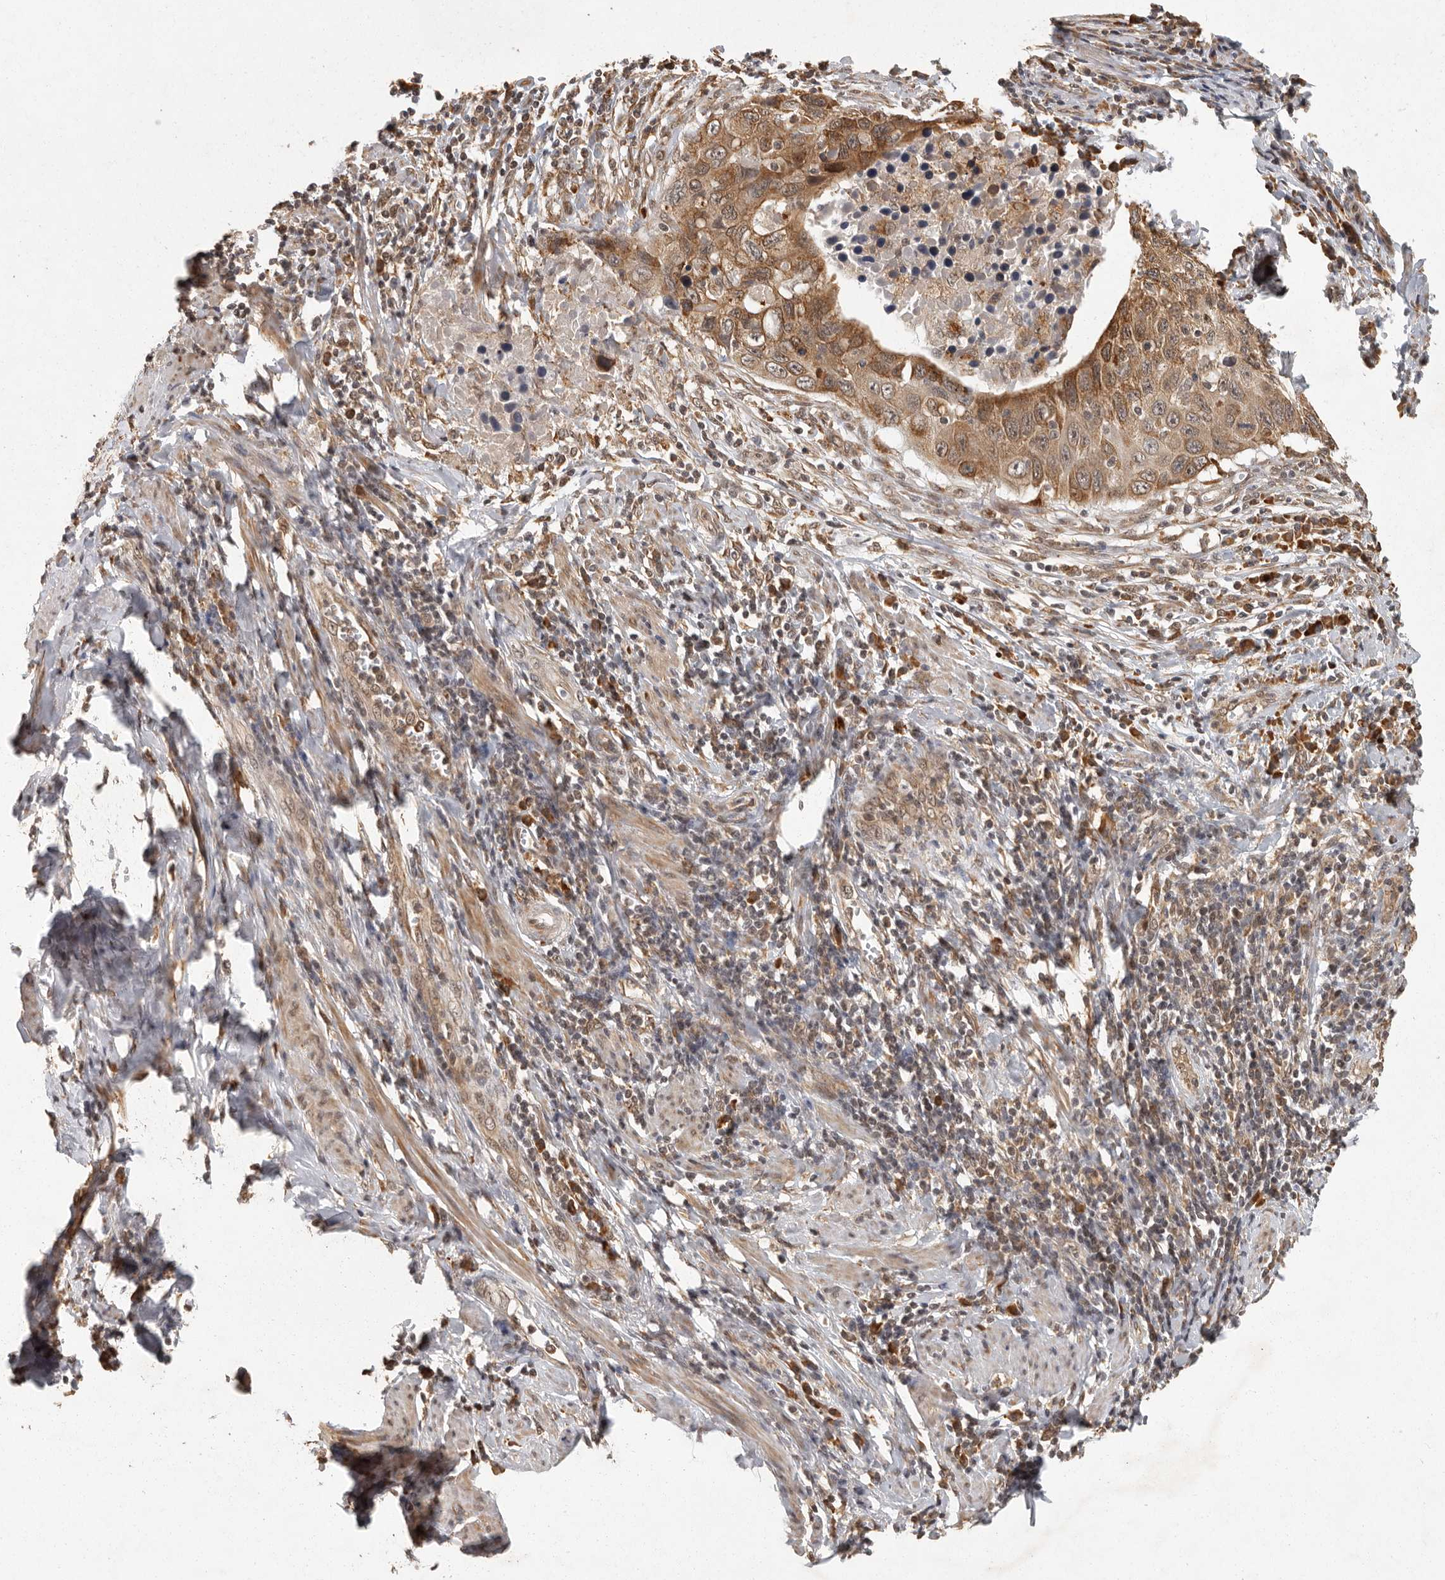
{"staining": {"intensity": "moderate", "quantity": ">75%", "location": "cytoplasmic/membranous,nuclear"}, "tissue": "cervical cancer", "cell_type": "Tumor cells", "image_type": "cancer", "snomed": [{"axis": "morphology", "description": "Squamous cell carcinoma, NOS"}, {"axis": "topography", "description": "Cervix"}], "caption": "Tumor cells demonstrate medium levels of moderate cytoplasmic/membranous and nuclear positivity in about >75% of cells in squamous cell carcinoma (cervical). Using DAB (3,3'-diaminobenzidine) (brown) and hematoxylin (blue) stains, captured at high magnification using brightfield microscopy.", "gene": "ZNF83", "patient": {"sex": "female", "age": 53}}